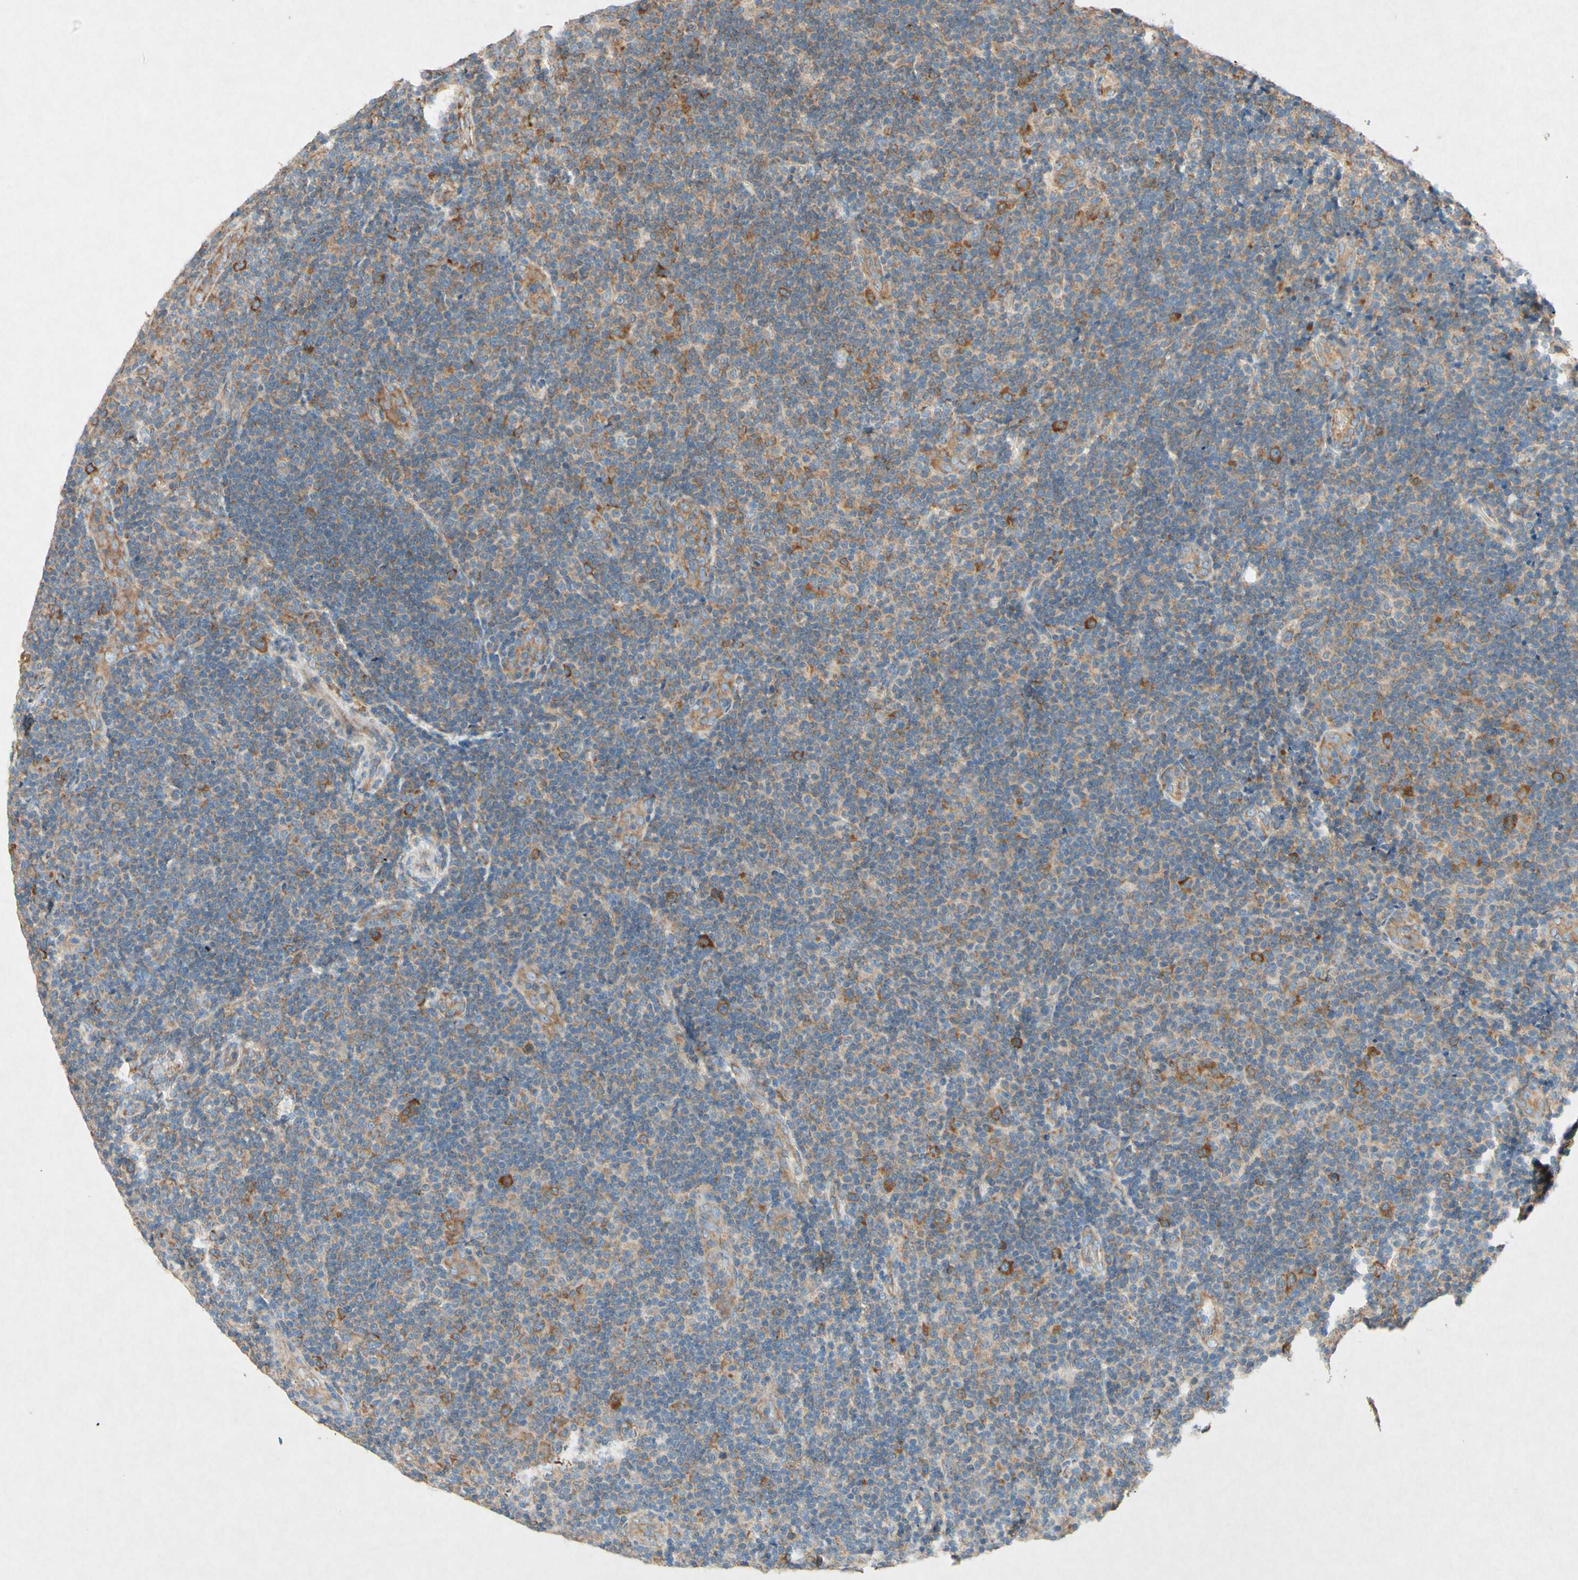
{"staining": {"intensity": "moderate", "quantity": "<25%", "location": "cytoplasmic/membranous"}, "tissue": "lymphoma", "cell_type": "Tumor cells", "image_type": "cancer", "snomed": [{"axis": "morphology", "description": "Malignant lymphoma, non-Hodgkin's type, Low grade"}, {"axis": "topography", "description": "Lymph node"}], "caption": "Immunohistochemistry (IHC) of malignant lymphoma, non-Hodgkin's type (low-grade) demonstrates low levels of moderate cytoplasmic/membranous expression in about <25% of tumor cells.", "gene": "PABPC1", "patient": {"sex": "male", "age": 83}}